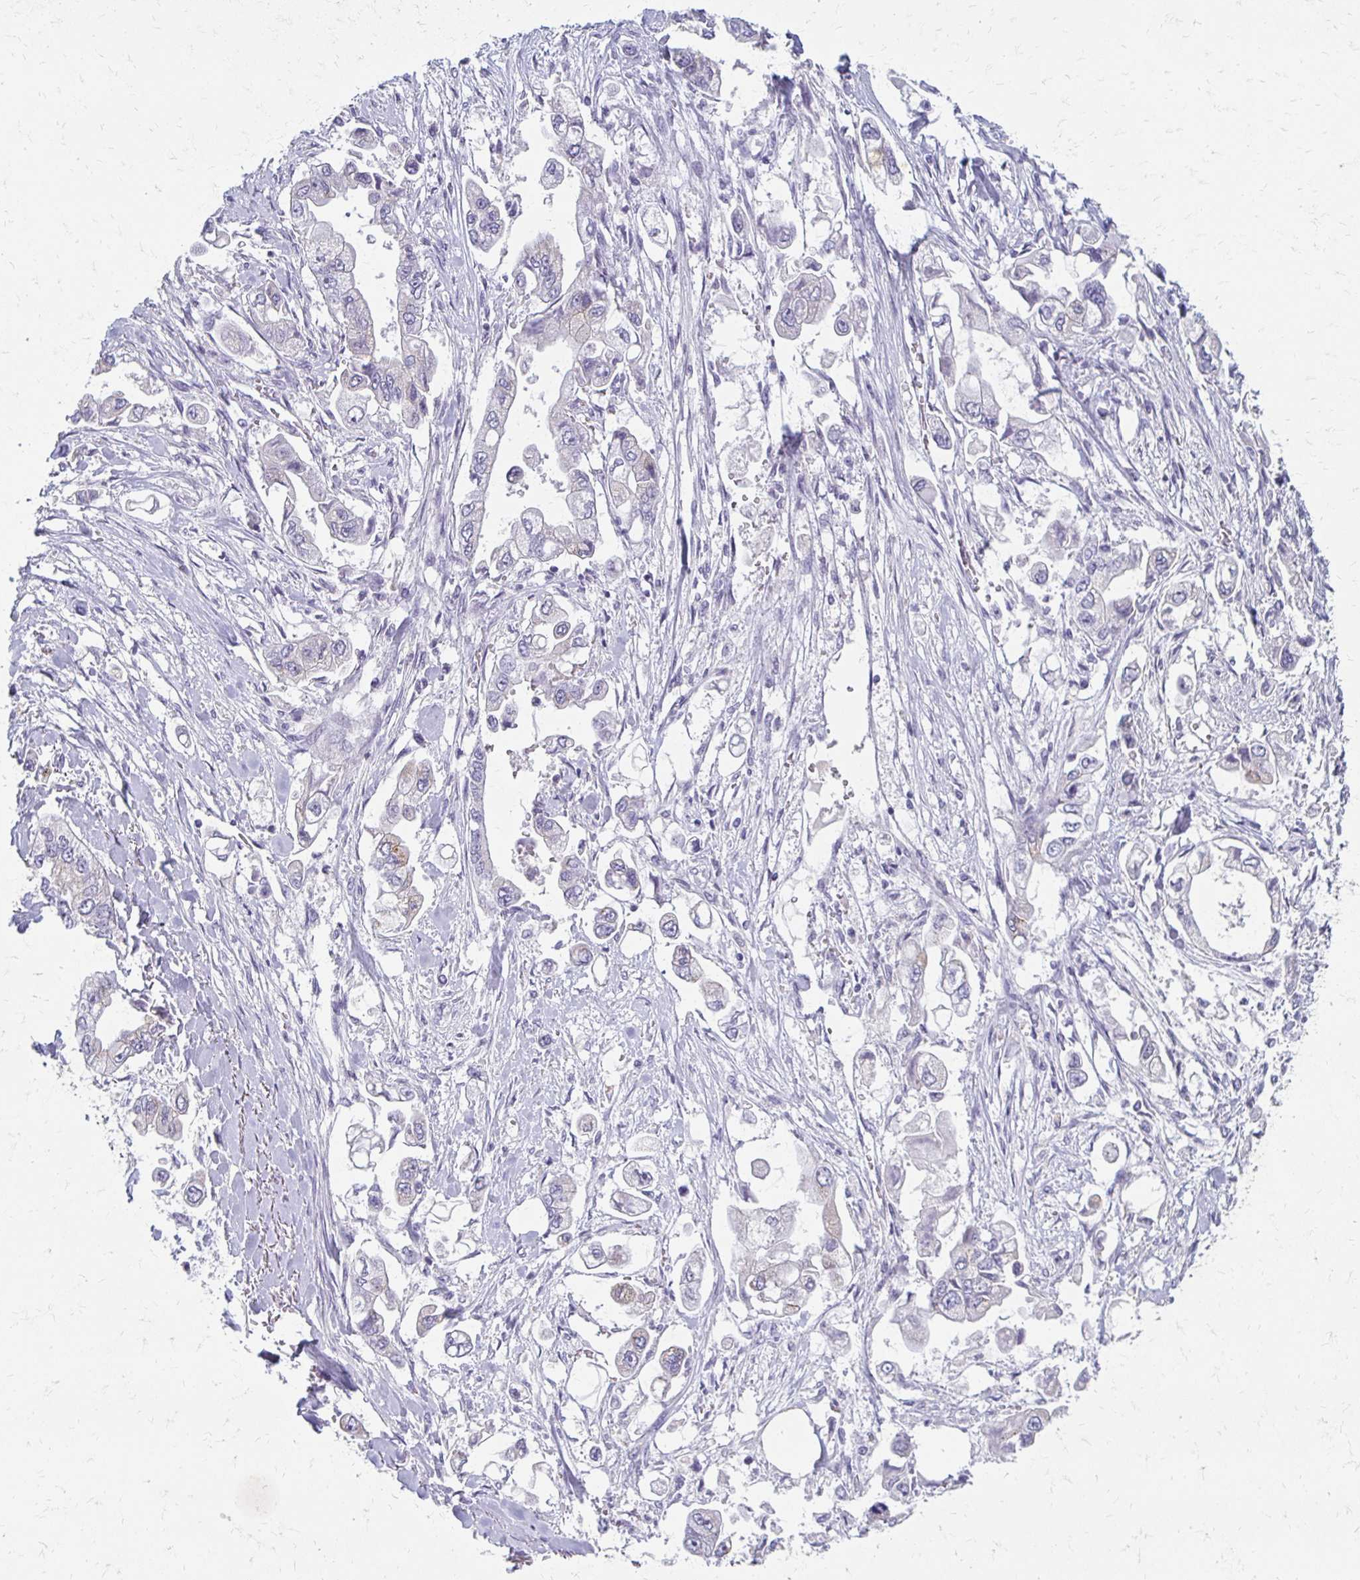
{"staining": {"intensity": "negative", "quantity": "none", "location": "none"}, "tissue": "stomach cancer", "cell_type": "Tumor cells", "image_type": "cancer", "snomed": [{"axis": "morphology", "description": "Adenocarcinoma, NOS"}, {"axis": "topography", "description": "Stomach"}], "caption": "The photomicrograph shows no significant expression in tumor cells of stomach cancer (adenocarcinoma).", "gene": "BBS12", "patient": {"sex": "male", "age": 62}}